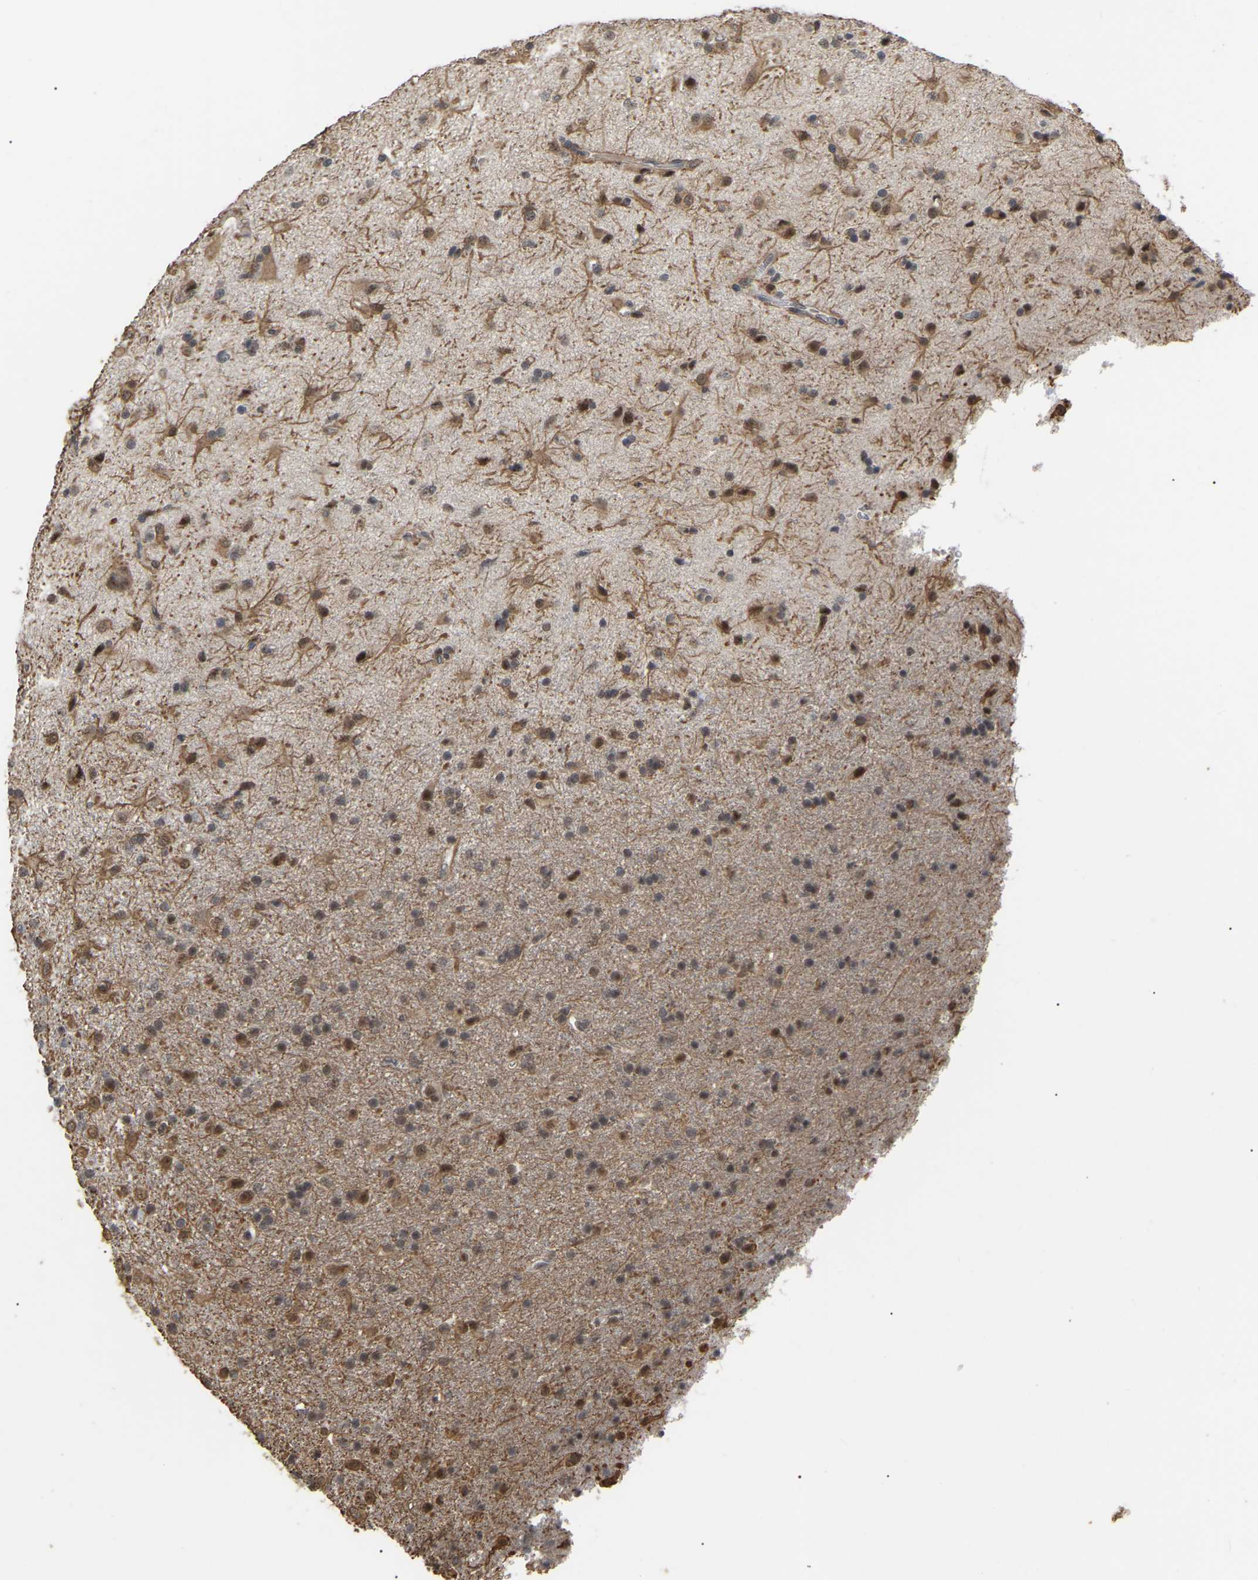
{"staining": {"intensity": "moderate", "quantity": ">75%", "location": "cytoplasmic/membranous,nuclear"}, "tissue": "glioma", "cell_type": "Tumor cells", "image_type": "cancer", "snomed": [{"axis": "morphology", "description": "Glioma, malignant, Low grade"}, {"axis": "topography", "description": "Brain"}], "caption": "Immunohistochemistry (IHC) image of neoplastic tissue: low-grade glioma (malignant) stained using immunohistochemistry exhibits medium levels of moderate protein expression localized specifically in the cytoplasmic/membranous and nuclear of tumor cells, appearing as a cytoplasmic/membranous and nuclear brown color.", "gene": "JAZF1", "patient": {"sex": "male", "age": 65}}